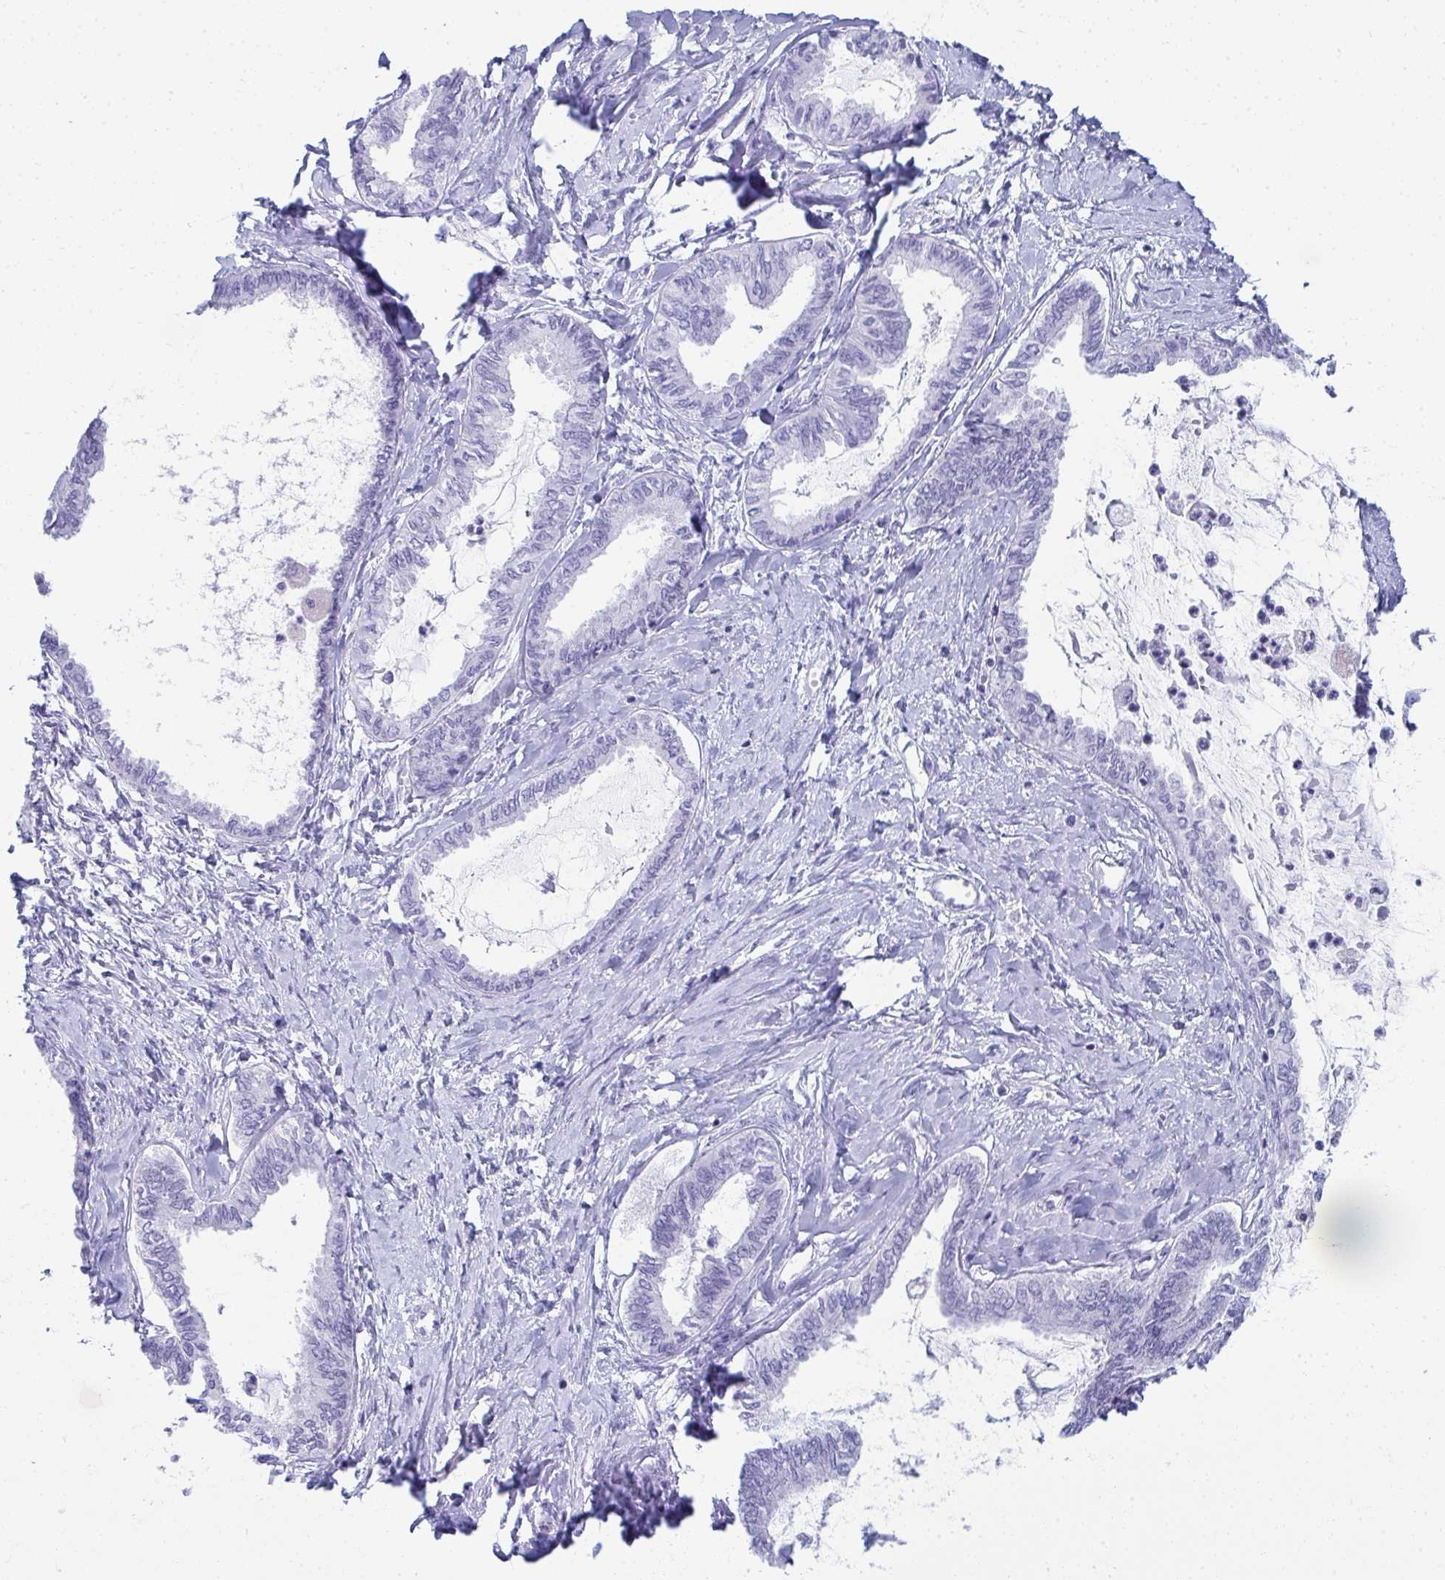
{"staining": {"intensity": "negative", "quantity": "none", "location": "none"}, "tissue": "ovarian cancer", "cell_type": "Tumor cells", "image_type": "cancer", "snomed": [{"axis": "morphology", "description": "Carcinoma, endometroid"}, {"axis": "topography", "description": "Ovary"}], "caption": "Image shows no significant protein positivity in tumor cells of ovarian cancer (endometroid carcinoma).", "gene": "SEC14L3", "patient": {"sex": "female", "age": 70}}